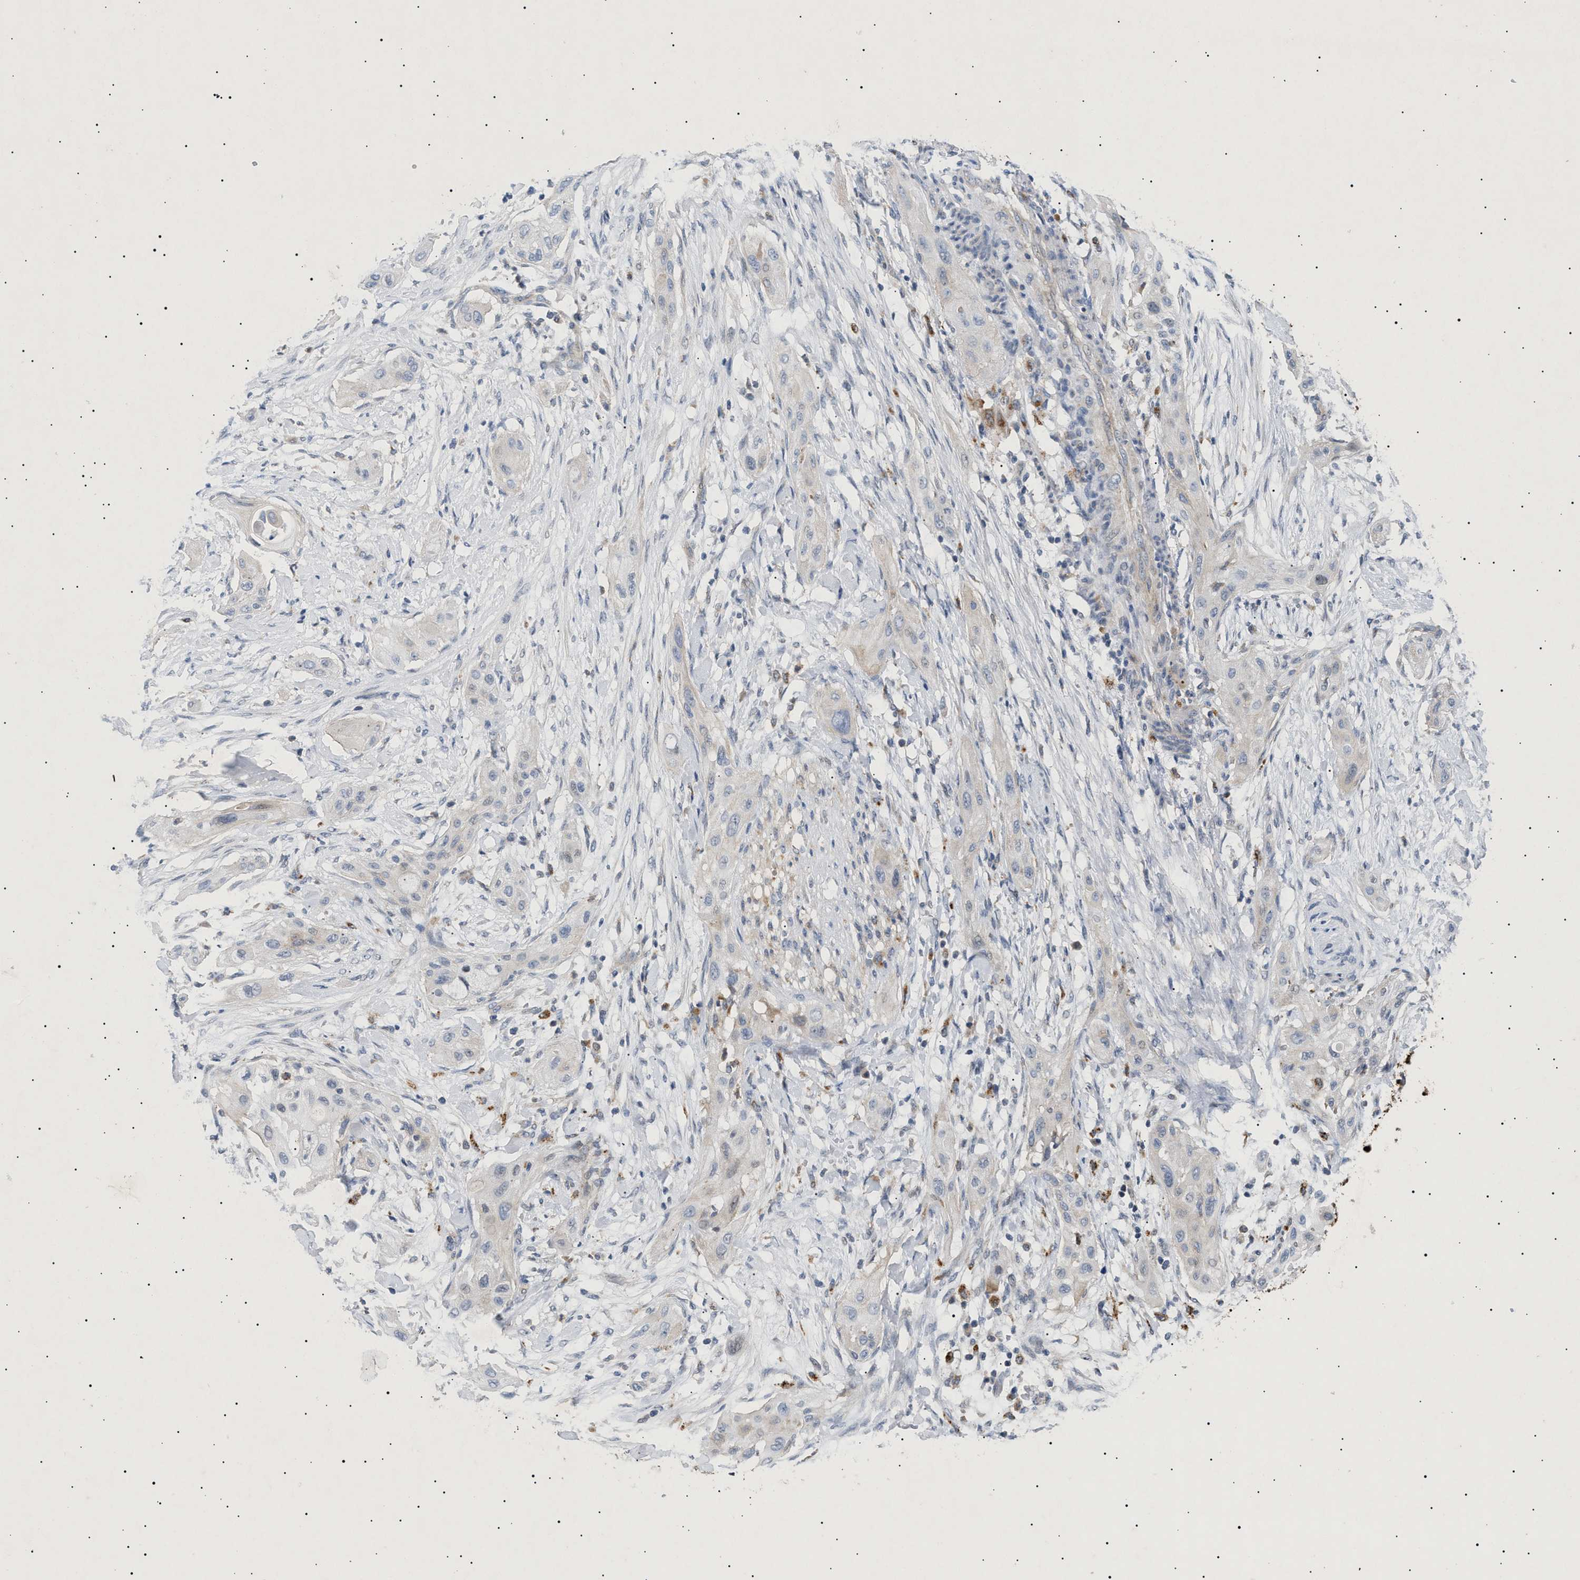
{"staining": {"intensity": "negative", "quantity": "none", "location": "none"}, "tissue": "lung cancer", "cell_type": "Tumor cells", "image_type": "cancer", "snomed": [{"axis": "morphology", "description": "Squamous cell carcinoma, NOS"}, {"axis": "topography", "description": "Lung"}], "caption": "There is no significant staining in tumor cells of lung squamous cell carcinoma. (DAB immunohistochemistry (IHC), high magnification).", "gene": "SIRT5", "patient": {"sex": "female", "age": 47}}